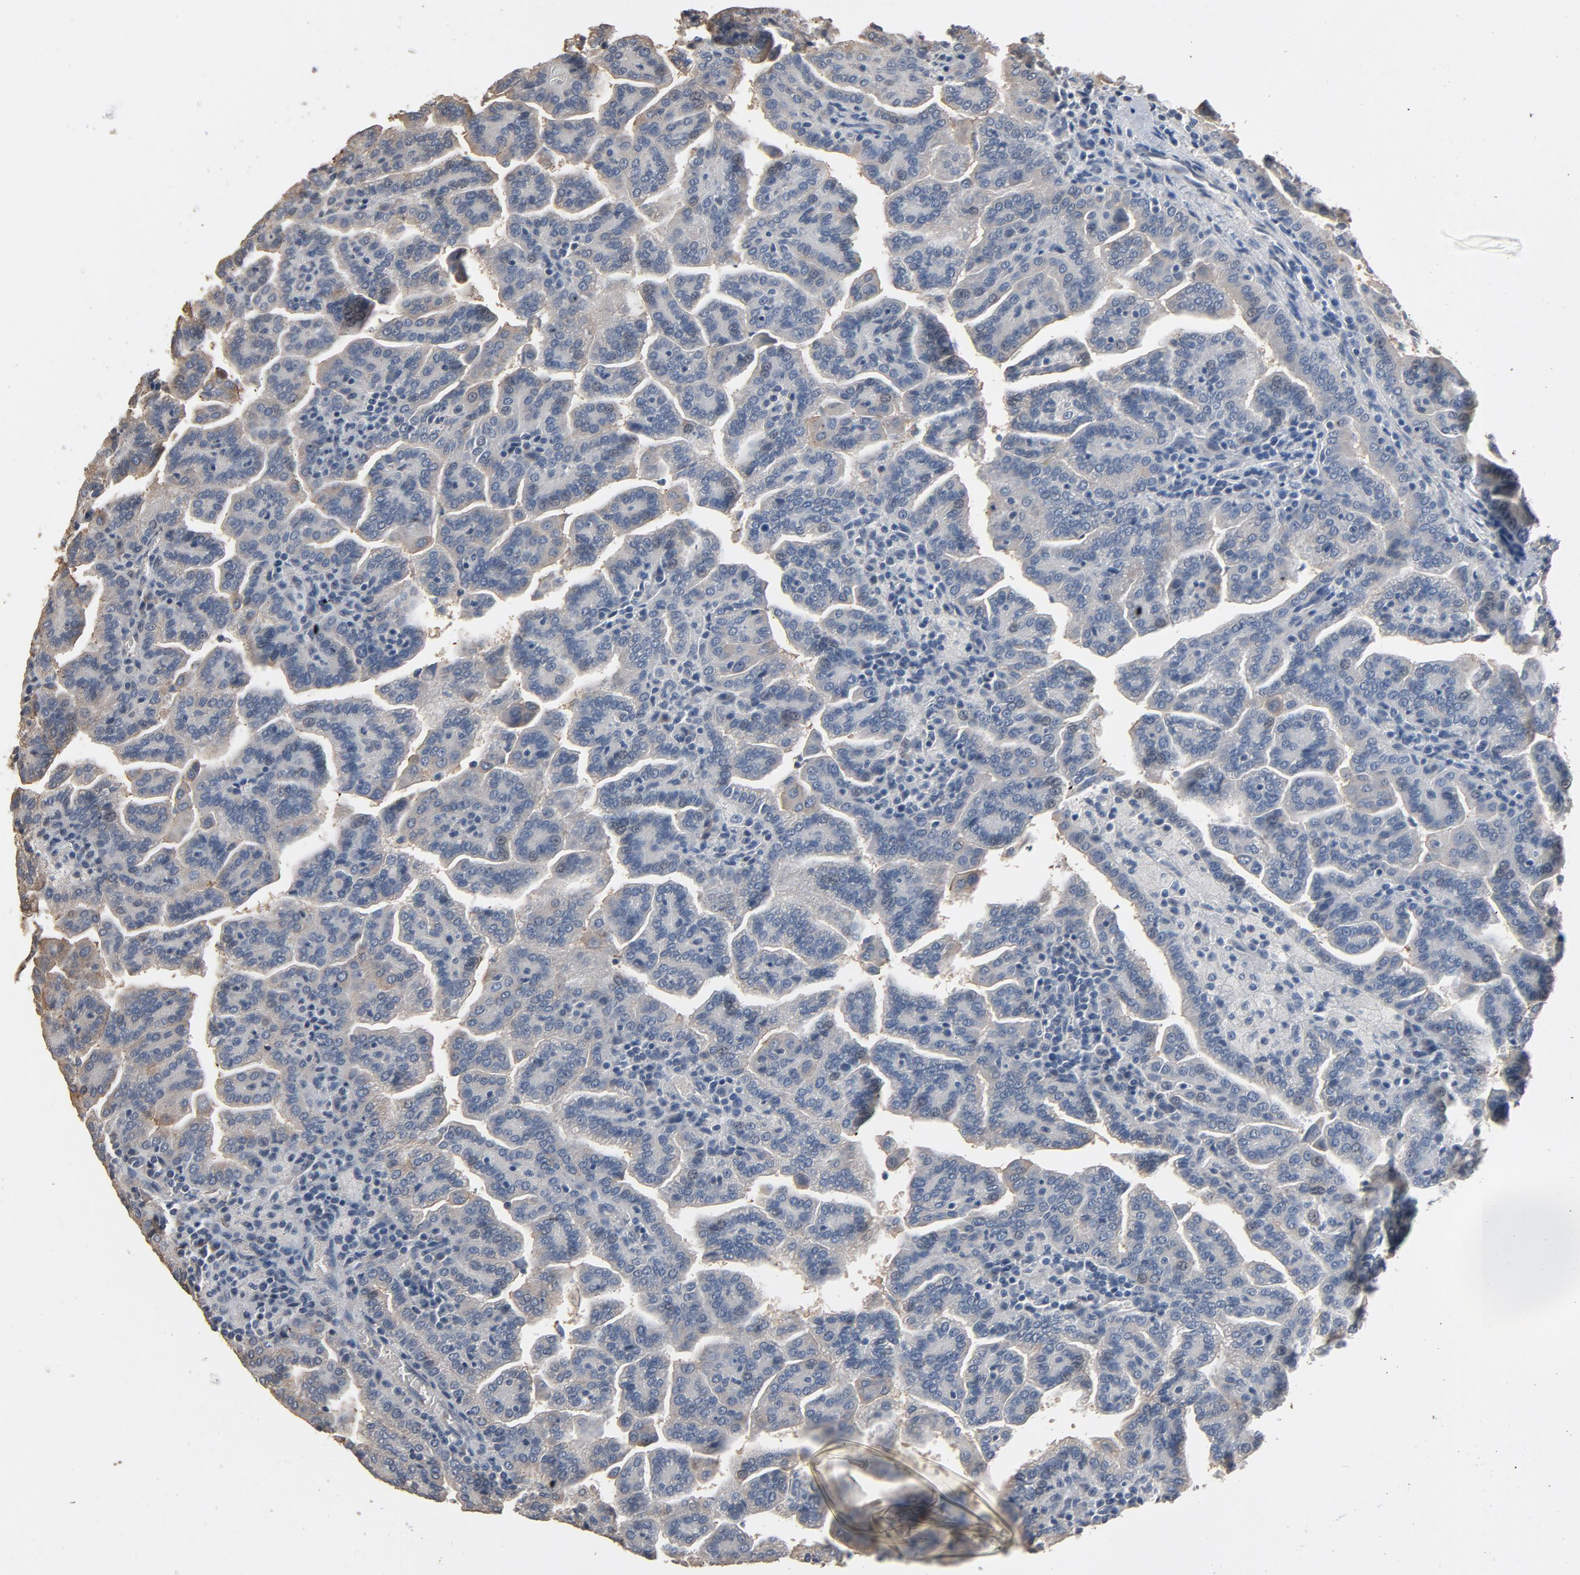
{"staining": {"intensity": "weak", "quantity": "<25%", "location": "cytoplasmic/membranous"}, "tissue": "renal cancer", "cell_type": "Tumor cells", "image_type": "cancer", "snomed": [{"axis": "morphology", "description": "Adenocarcinoma, NOS"}, {"axis": "topography", "description": "Kidney"}], "caption": "The immunohistochemistry (IHC) image has no significant staining in tumor cells of renal cancer tissue.", "gene": "SOX6", "patient": {"sex": "male", "age": 61}}